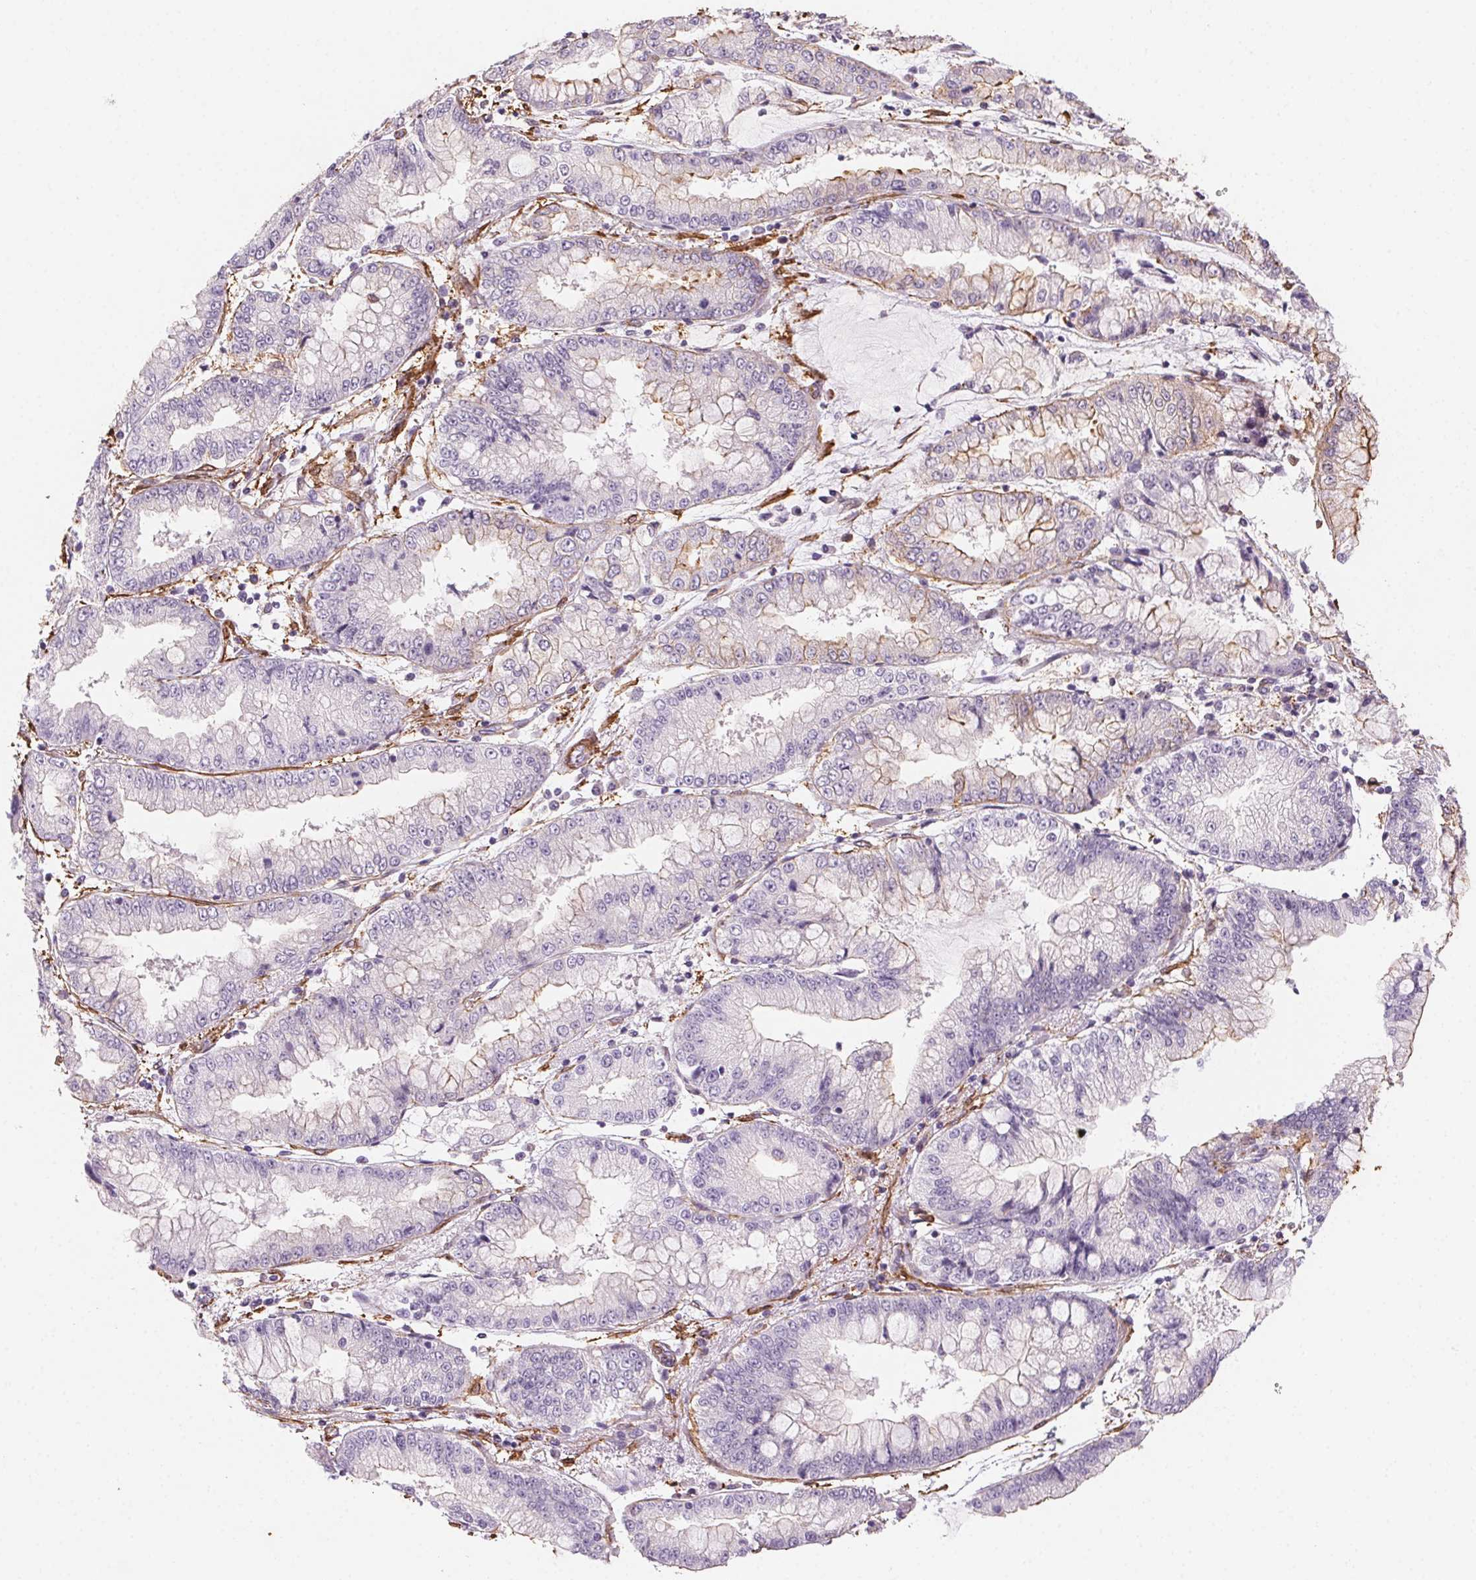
{"staining": {"intensity": "negative", "quantity": "none", "location": "none"}, "tissue": "stomach cancer", "cell_type": "Tumor cells", "image_type": "cancer", "snomed": [{"axis": "morphology", "description": "Adenocarcinoma, NOS"}, {"axis": "topography", "description": "Stomach, upper"}], "caption": "Photomicrograph shows no protein staining in tumor cells of stomach adenocarcinoma tissue.", "gene": "GPX8", "patient": {"sex": "female", "age": 74}}